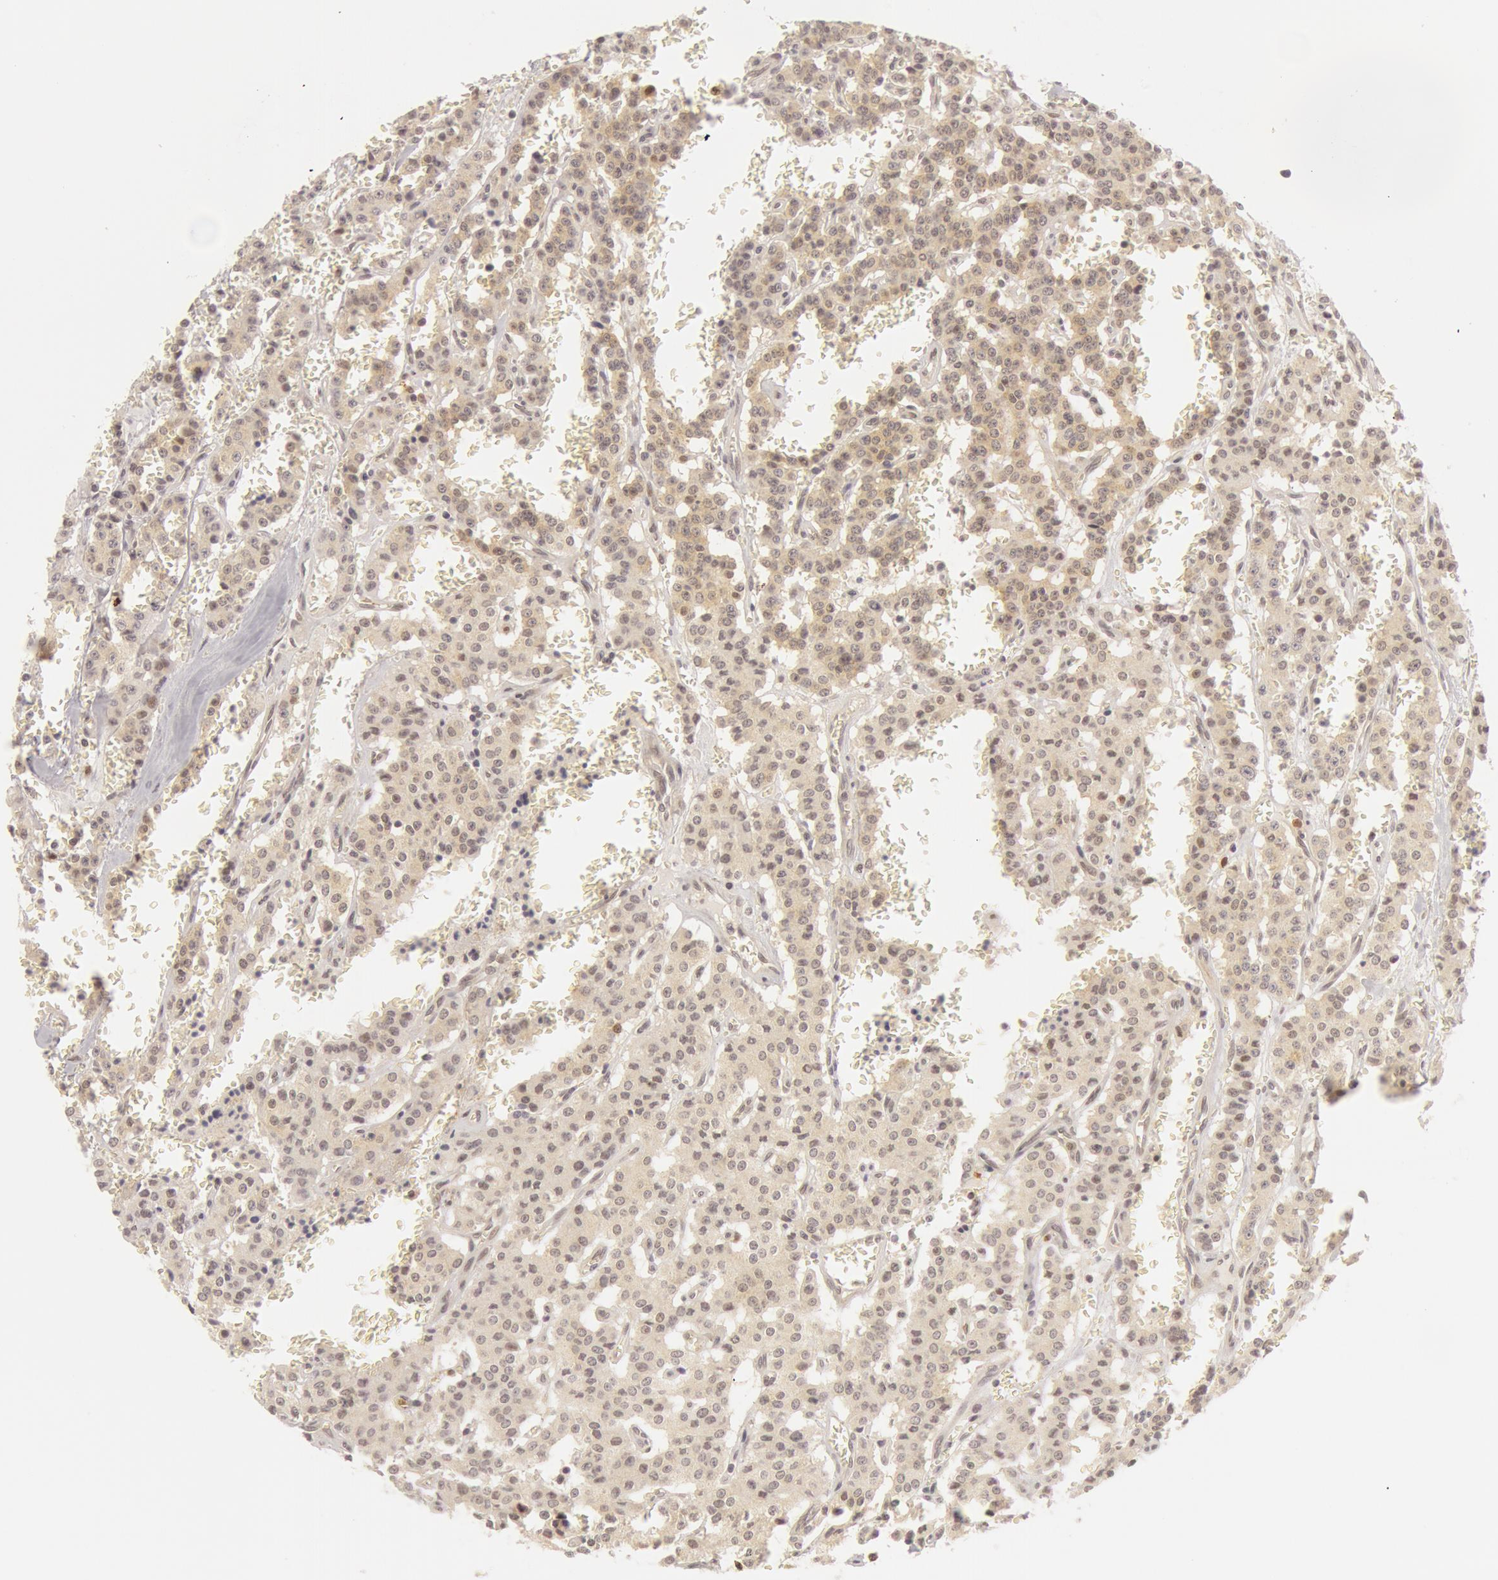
{"staining": {"intensity": "negative", "quantity": "none", "location": "none"}, "tissue": "carcinoid", "cell_type": "Tumor cells", "image_type": "cancer", "snomed": [{"axis": "morphology", "description": "Carcinoid, malignant, NOS"}, {"axis": "topography", "description": "Bronchus"}], "caption": "Immunohistochemical staining of malignant carcinoid reveals no significant expression in tumor cells. (DAB immunohistochemistry (IHC) visualized using brightfield microscopy, high magnification).", "gene": "OASL", "patient": {"sex": "male", "age": 55}}